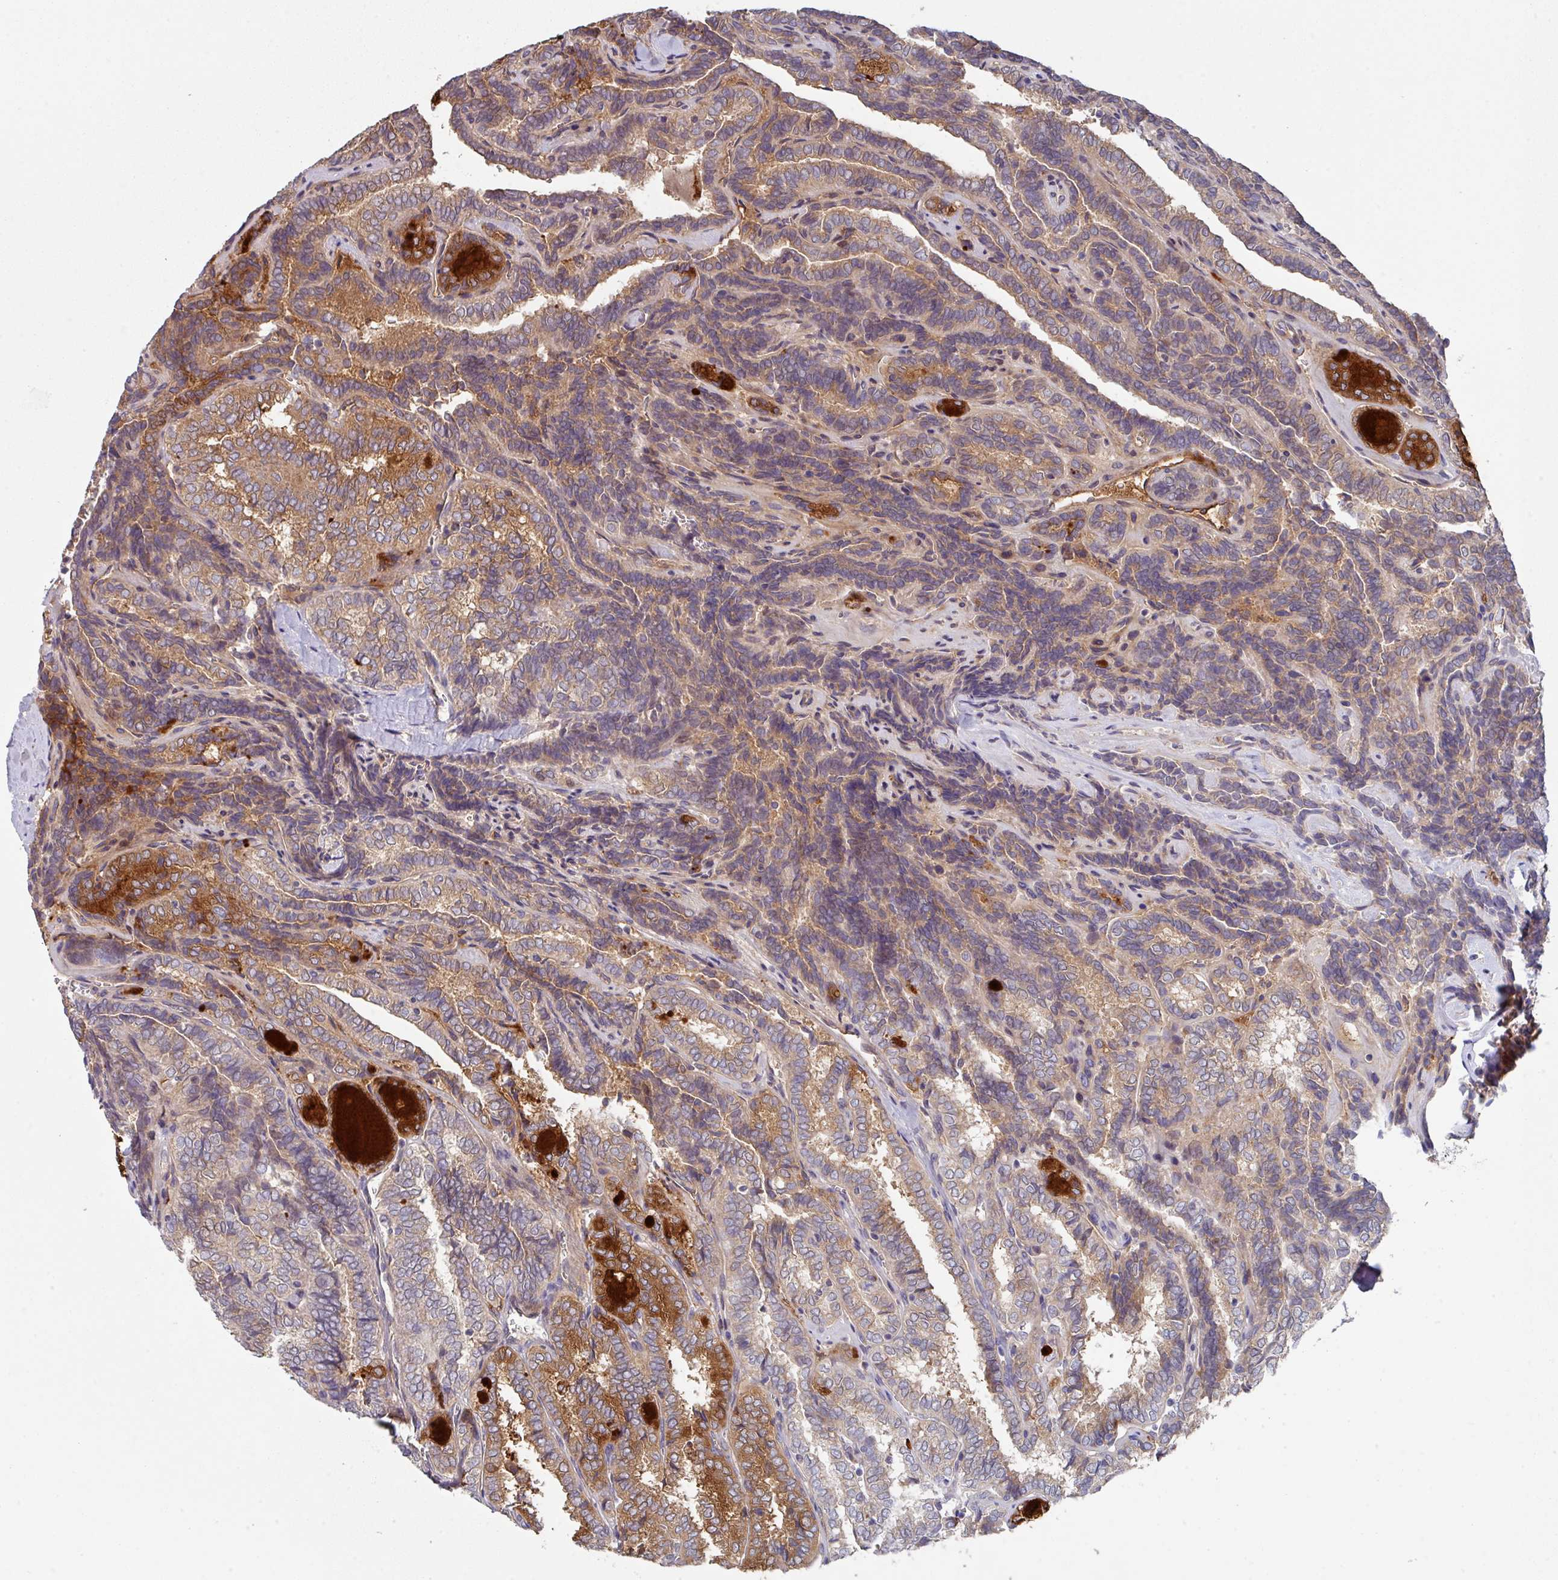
{"staining": {"intensity": "moderate", "quantity": "25%-75%", "location": "cytoplasmic/membranous"}, "tissue": "thyroid cancer", "cell_type": "Tumor cells", "image_type": "cancer", "snomed": [{"axis": "morphology", "description": "Papillary adenocarcinoma, NOS"}, {"axis": "topography", "description": "Thyroid gland"}], "caption": "Human thyroid cancer stained with a brown dye shows moderate cytoplasmic/membranous positive staining in about 25%-75% of tumor cells.", "gene": "DCAF12L2", "patient": {"sex": "female", "age": 30}}